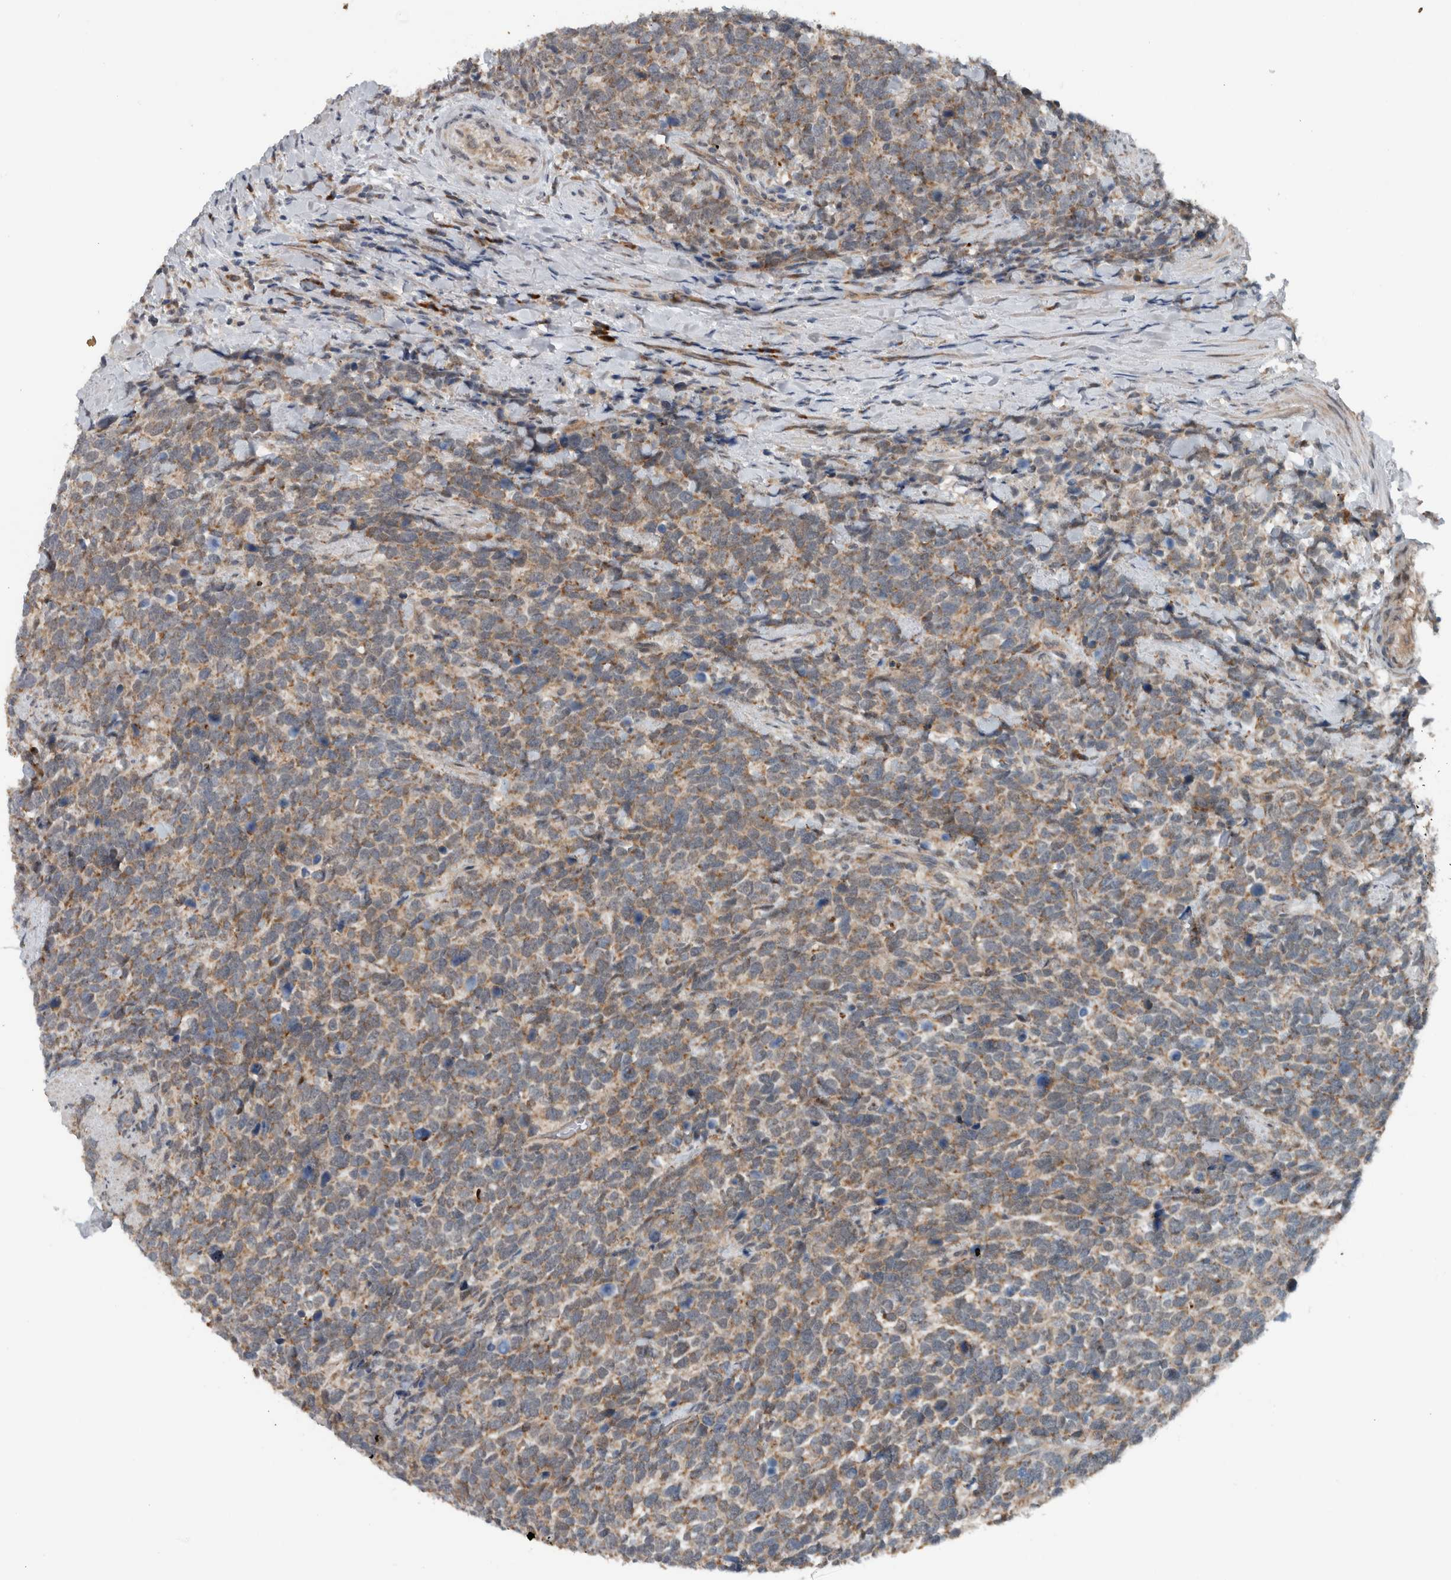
{"staining": {"intensity": "weak", "quantity": ">75%", "location": "cytoplasmic/membranous"}, "tissue": "urothelial cancer", "cell_type": "Tumor cells", "image_type": "cancer", "snomed": [{"axis": "morphology", "description": "Urothelial carcinoma, High grade"}, {"axis": "topography", "description": "Urinary bladder"}], "caption": "Weak cytoplasmic/membranous staining is appreciated in approximately >75% of tumor cells in high-grade urothelial carcinoma.", "gene": "GBA2", "patient": {"sex": "female", "age": 82}}